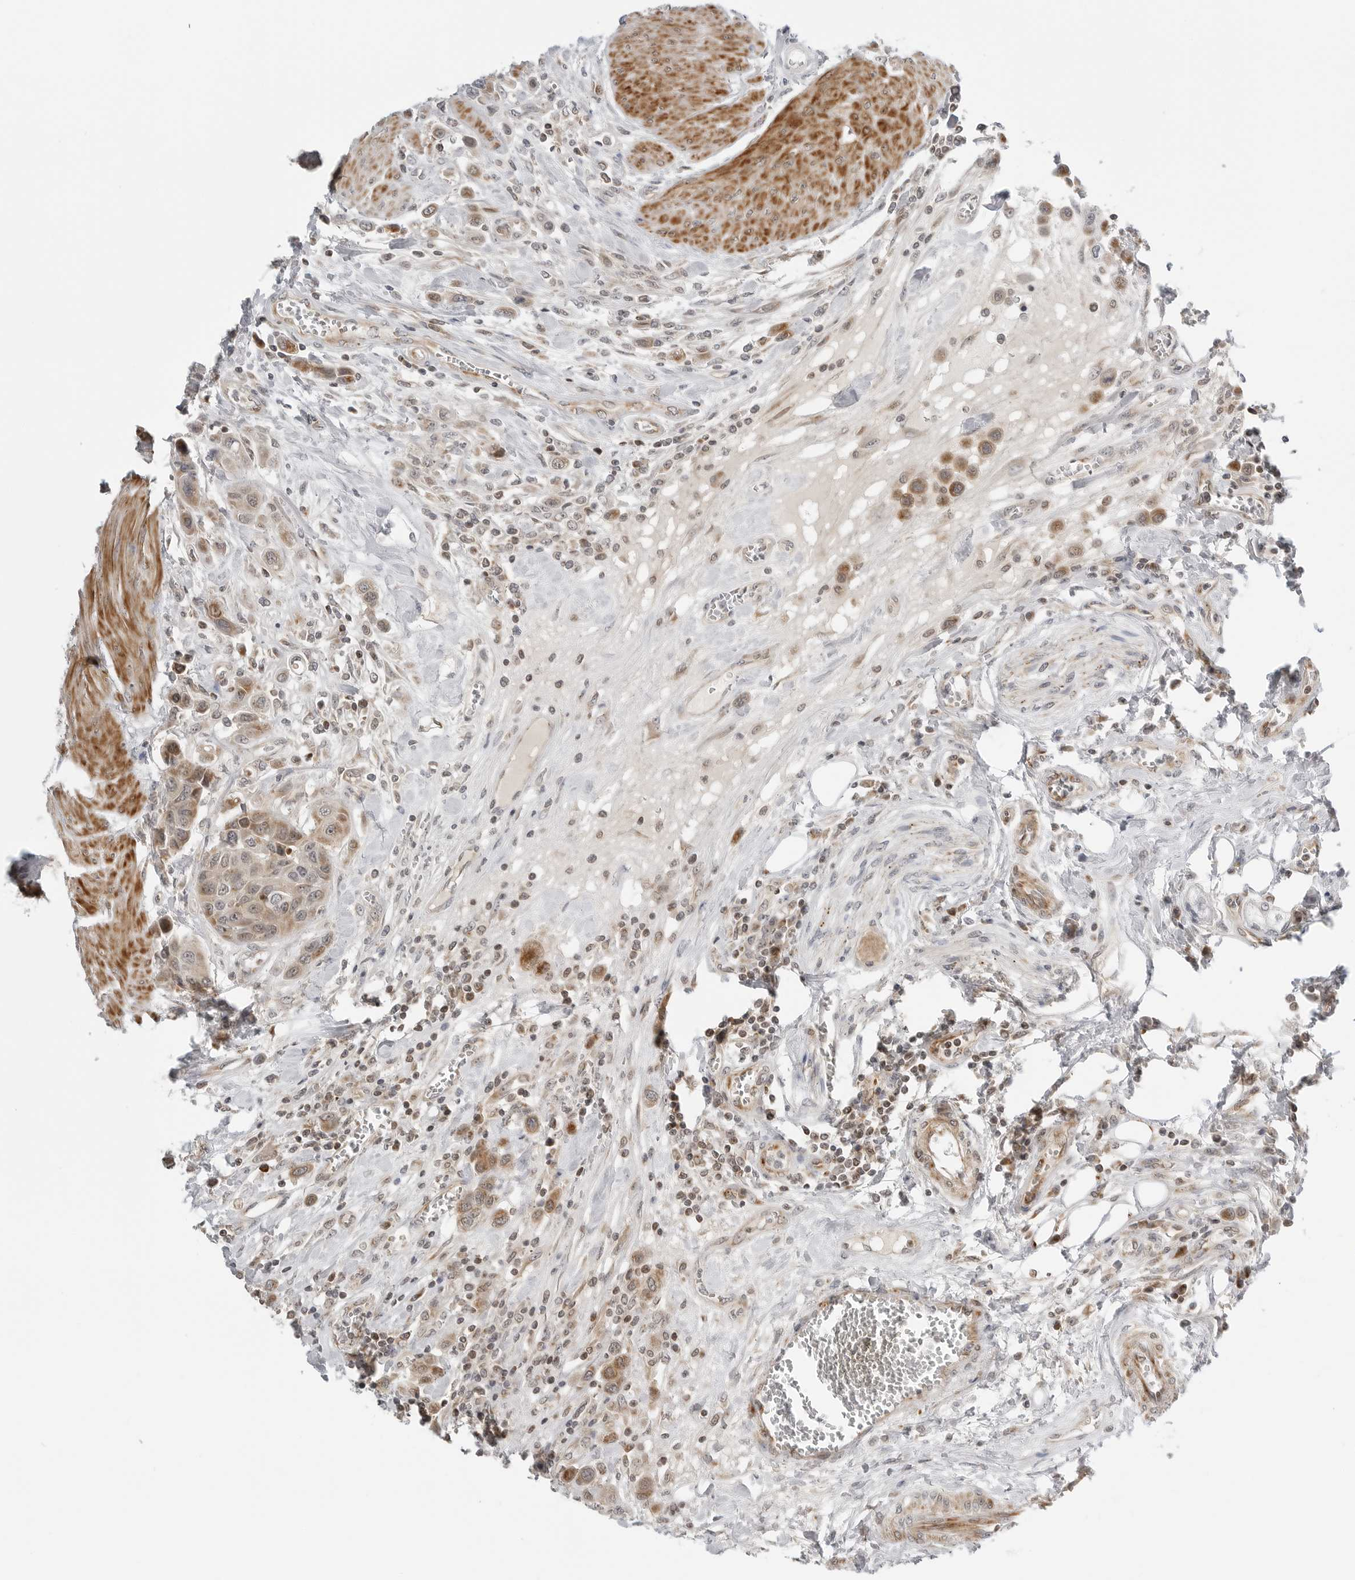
{"staining": {"intensity": "moderate", "quantity": "25%-75%", "location": "cytoplasmic/membranous"}, "tissue": "urothelial cancer", "cell_type": "Tumor cells", "image_type": "cancer", "snomed": [{"axis": "morphology", "description": "Urothelial carcinoma, High grade"}, {"axis": "topography", "description": "Urinary bladder"}], "caption": "High-magnification brightfield microscopy of urothelial cancer stained with DAB (3,3'-diaminobenzidine) (brown) and counterstained with hematoxylin (blue). tumor cells exhibit moderate cytoplasmic/membranous expression is identified in about25%-75% of cells. (Stains: DAB (3,3'-diaminobenzidine) in brown, nuclei in blue, Microscopy: brightfield microscopy at high magnification).", "gene": "PEX2", "patient": {"sex": "male", "age": 50}}